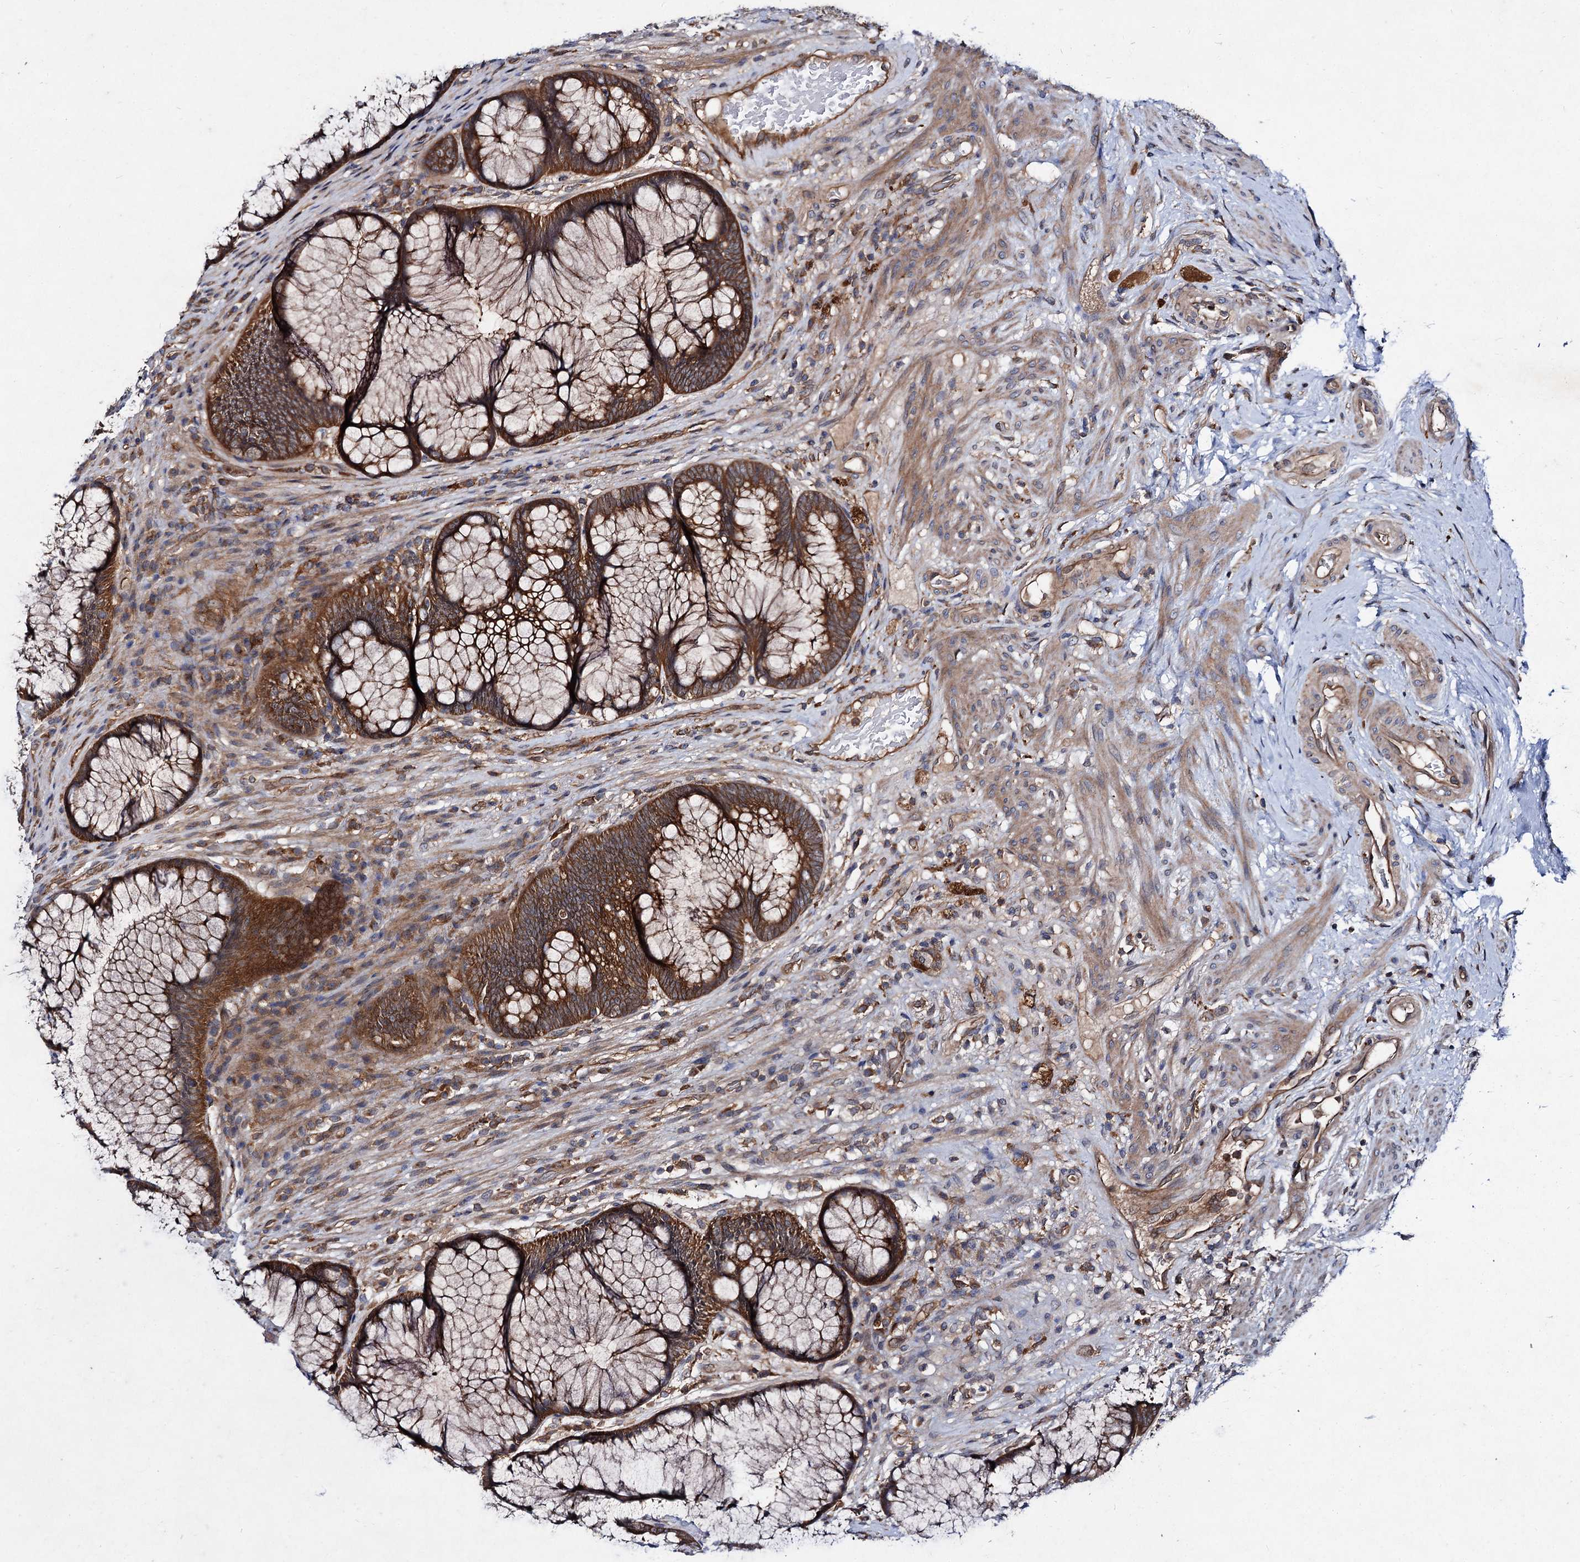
{"staining": {"intensity": "strong", "quantity": ">75%", "location": "cytoplasmic/membranous"}, "tissue": "rectum", "cell_type": "Glandular cells", "image_type": "normal", "snomed": [{"axis": "morphology", "description": "Normal tissue, NOS"}, {"axis": "topography", "description": "Rectum"}], "caption": "About >75% of glandular cells in normal human rectum show strong cytoplasmic/membranous protein staining as visualized by brown immunohistochemical staining.", "gene": "VPS29", "patient": {"sex": "male", "age": 51}}